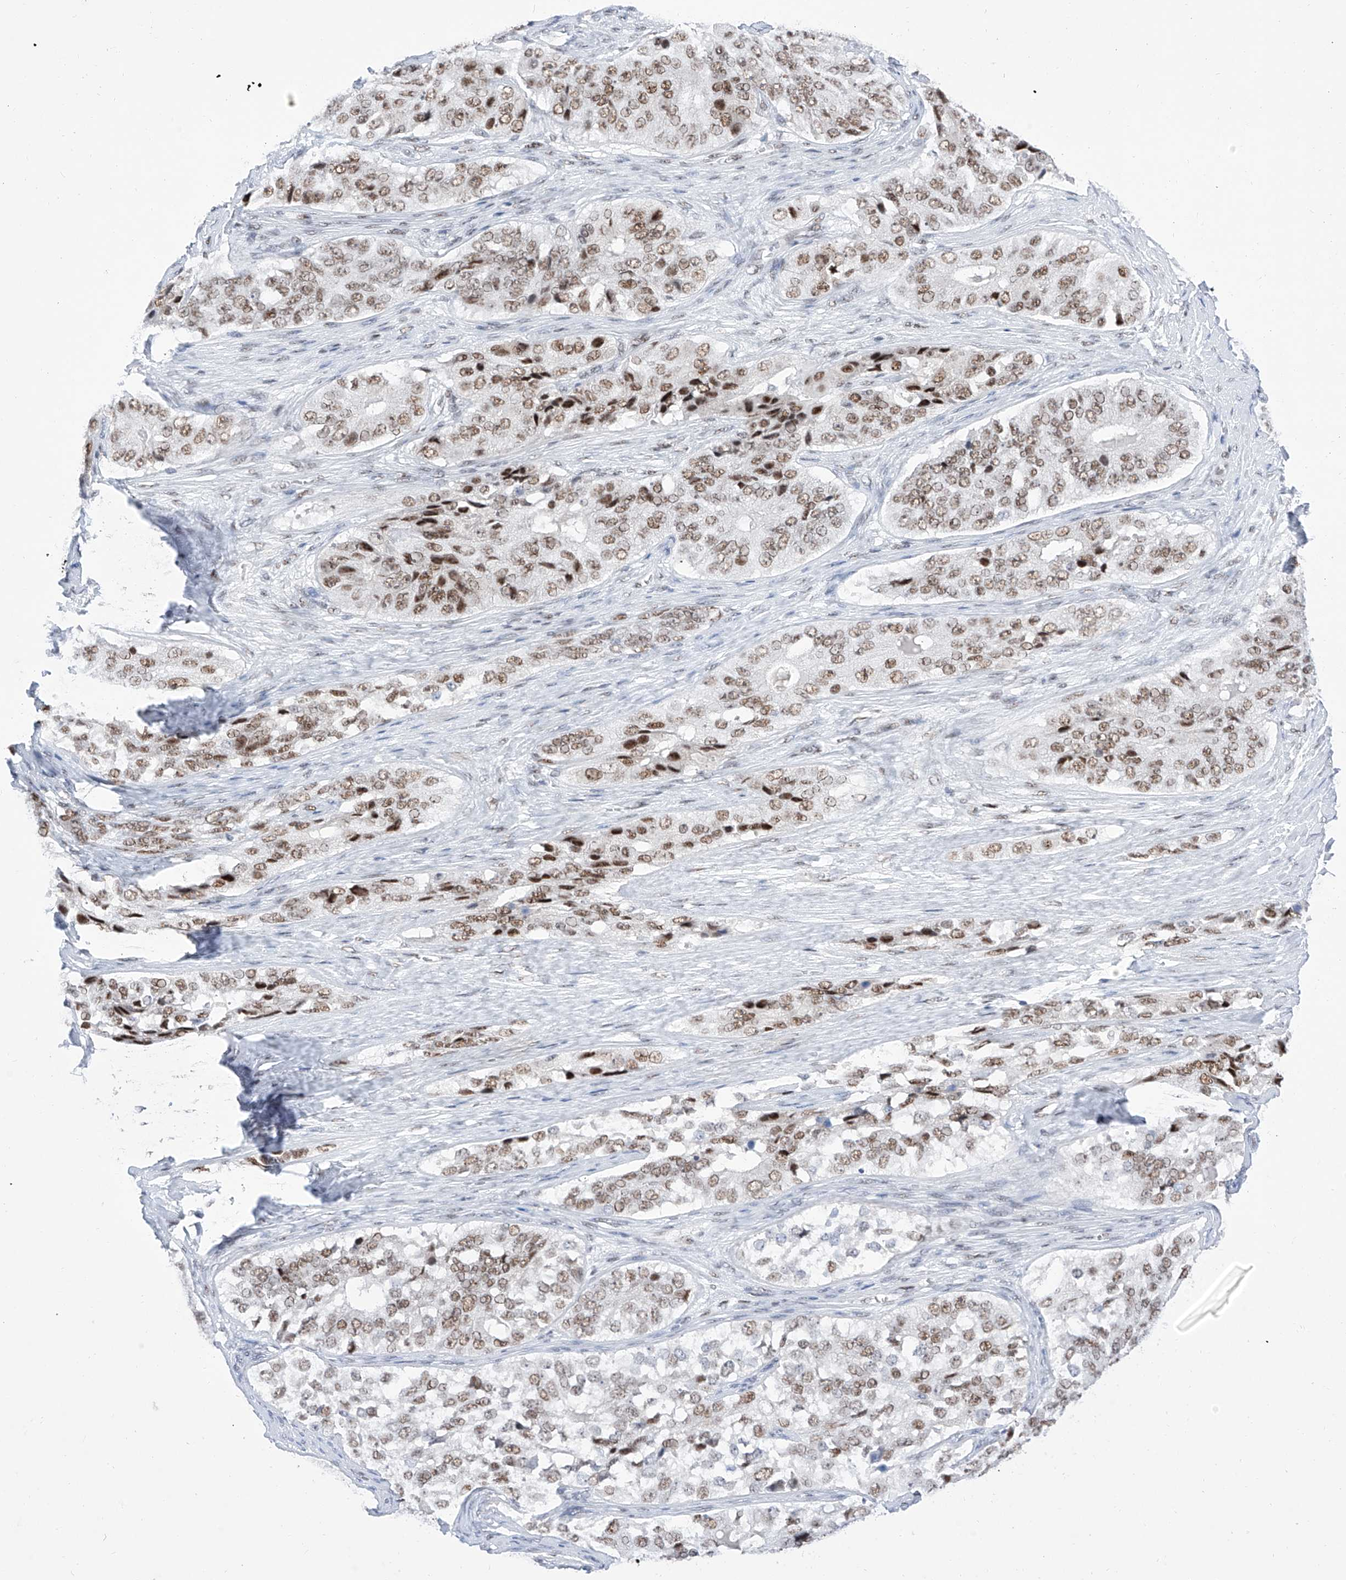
{"staining": {"intensity": "moderate", "quantity": ">75%", "location": "nuclear"}, "tissue": "ovarian cancer", "cell_type": "Tumor cells", "image_type": "cancer", "snomed": [{"axis": "morphology", "description": "Carcinoma, endometroid"}, {"axis": "topography", "description": "Ovary"}], "caption": "This image demonstrates immunohistochemistry (IHC) staining of ovarian cancer (endometroid carcinoma), with medium moderate nuclear staining in approximately >75% of tumor cells.", "gene": "ATN1", "patient": {"sex": "female", "age": 51}}